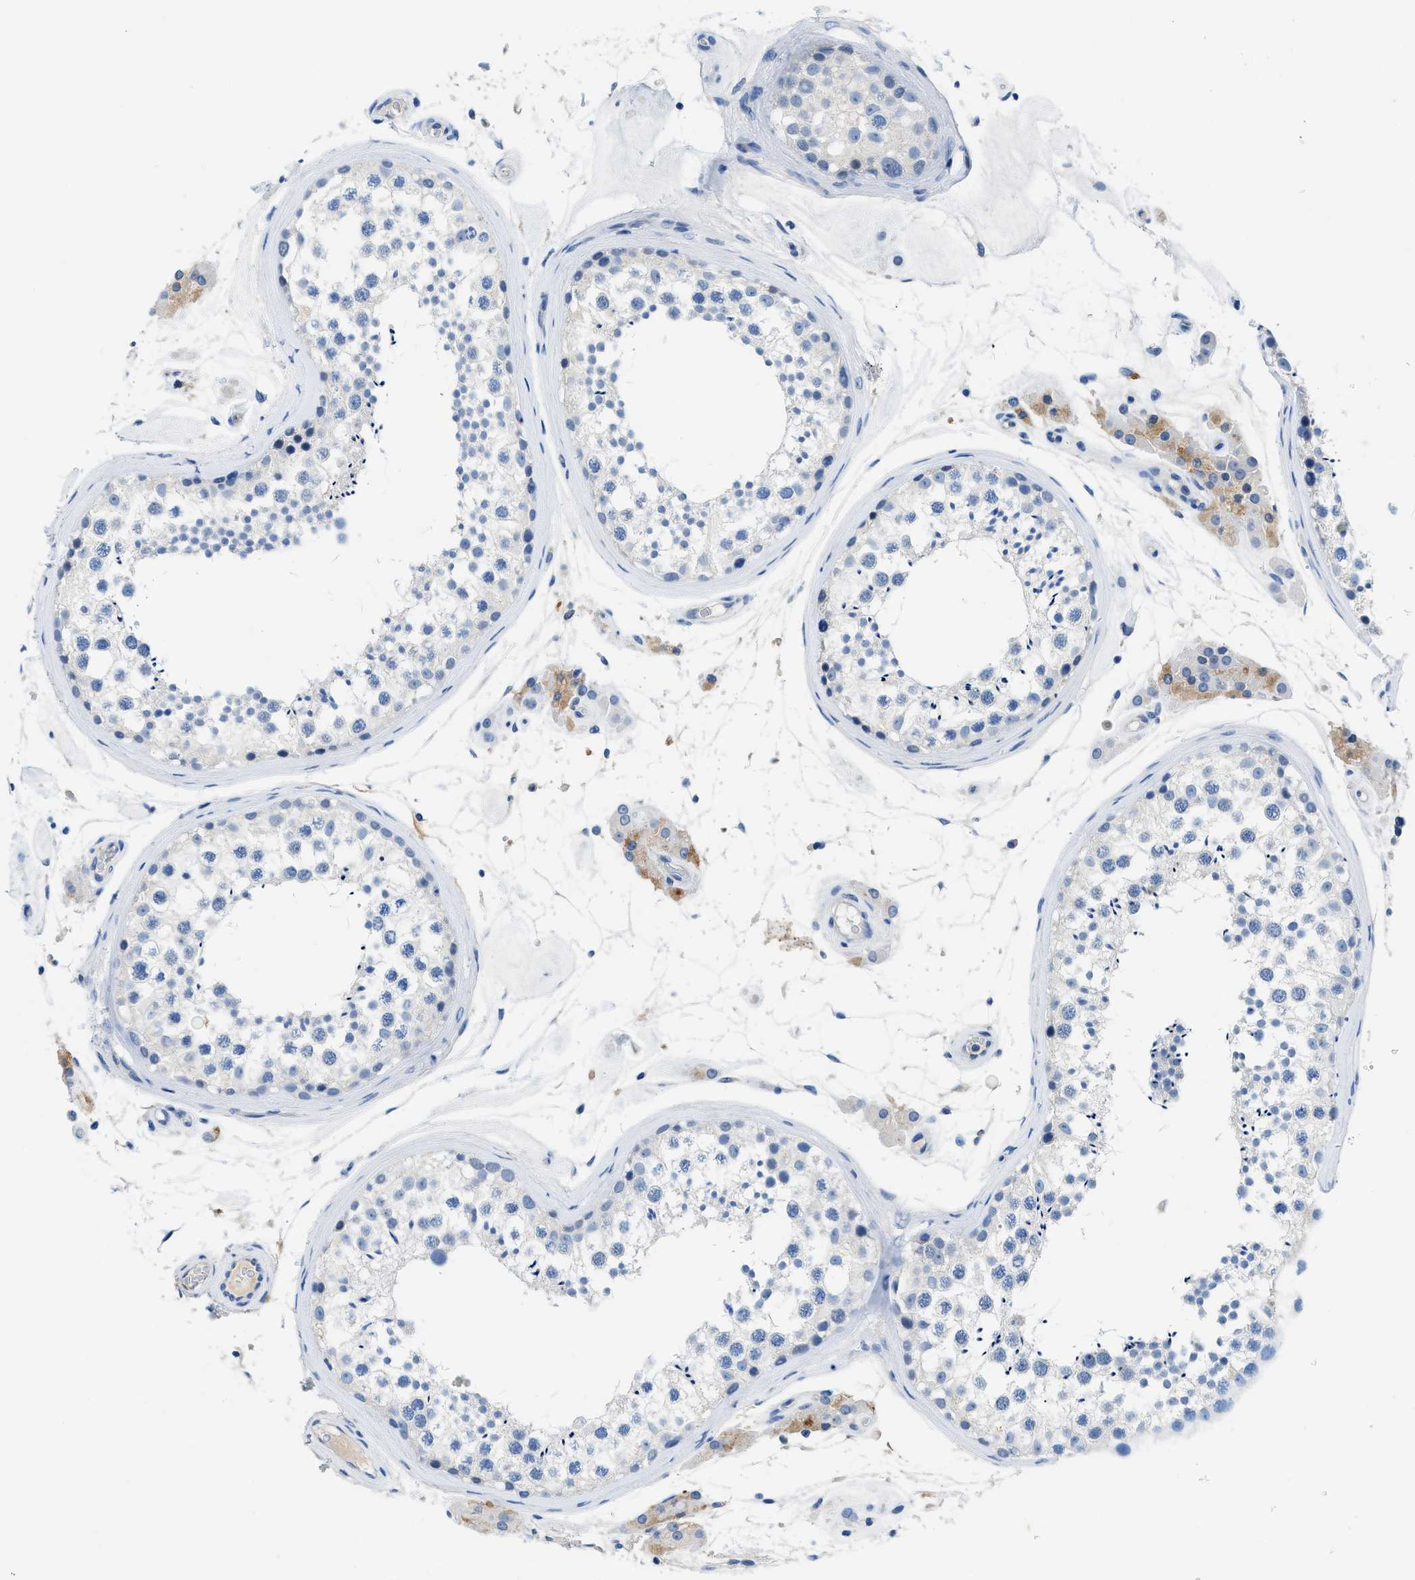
{"staining": {"intensity": "negative", "quantity": "none", "location": "none"}, "tissue": "testis", "cell_type": "Cells in seminiferous ducts", "image_type": "normal", "snomed": [{"axis": "morphology", "description": "Normal tissue, NOS"}, {"axis": "topography", "description": "Testis"}], "caption": "Immunohistochemistry (IHC) photomicrograph of normal human testis stained for a protein (brown), which shows no expression in cells in seminiferous ducts. (DAB immunohistochemistry, high magnification).", "gene": "SLC10A6", "patient": {"sex": "male", "age": 46}}